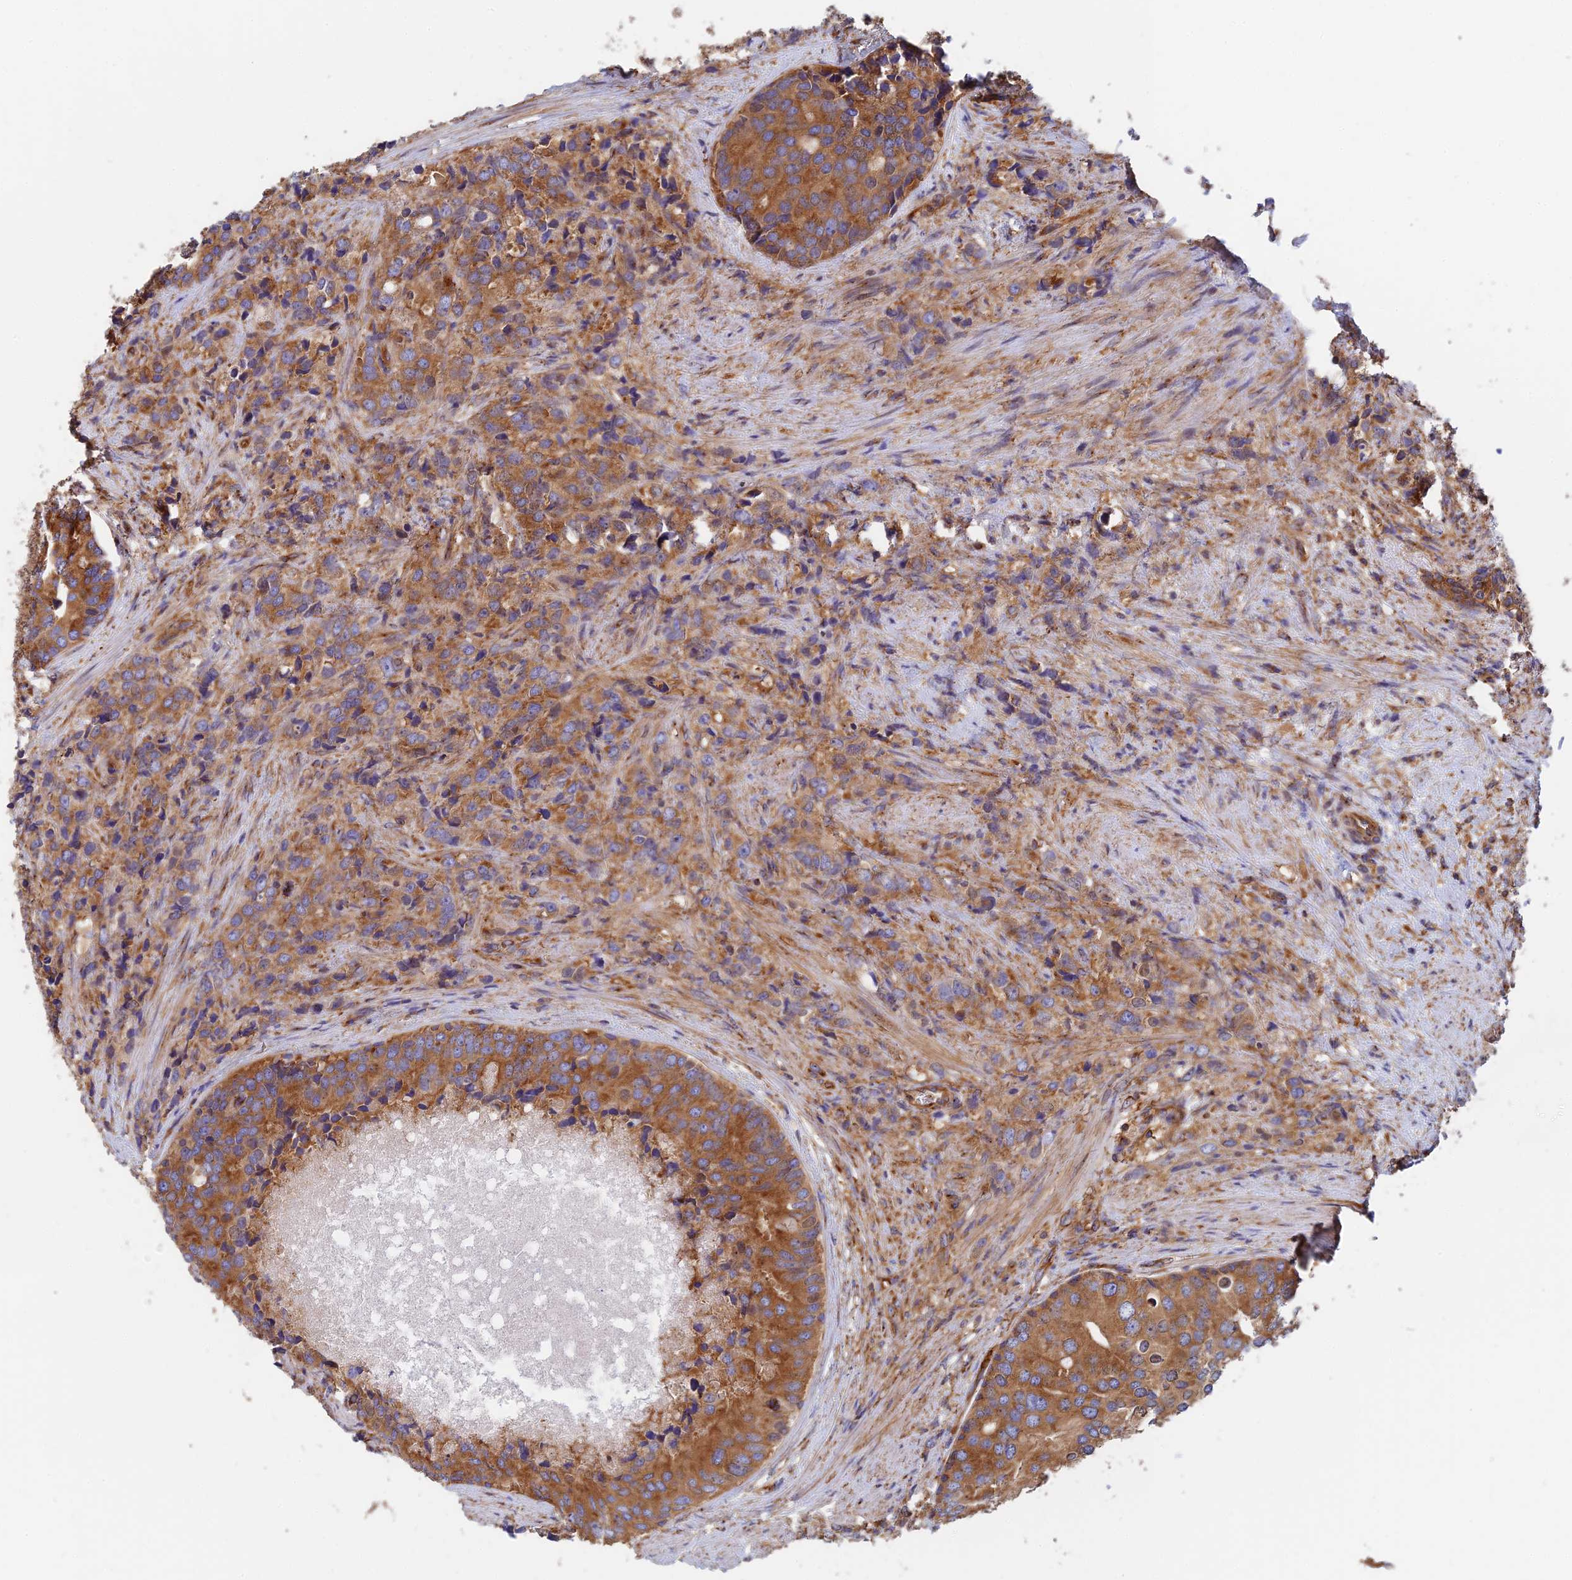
{"staining": {"intensity": "strong", "quantity": ">75%", "location": "cytoplasmic/membranous"}, "tissue": "prostate cancer", "cell_type": "Tumor cells", "image_type": "cancer", "snomed": [{"axis": "morphology", "description": "Adenocarcinoma, High grade"}, {"axis": "topography", "description": "Prostate"}], "caption": "Human prostate cancer stained with a protein marker demonstrates strong staining in tumor cells.", "gene": "DCTN2", "patient": {"sex": "male", "age": 62}}